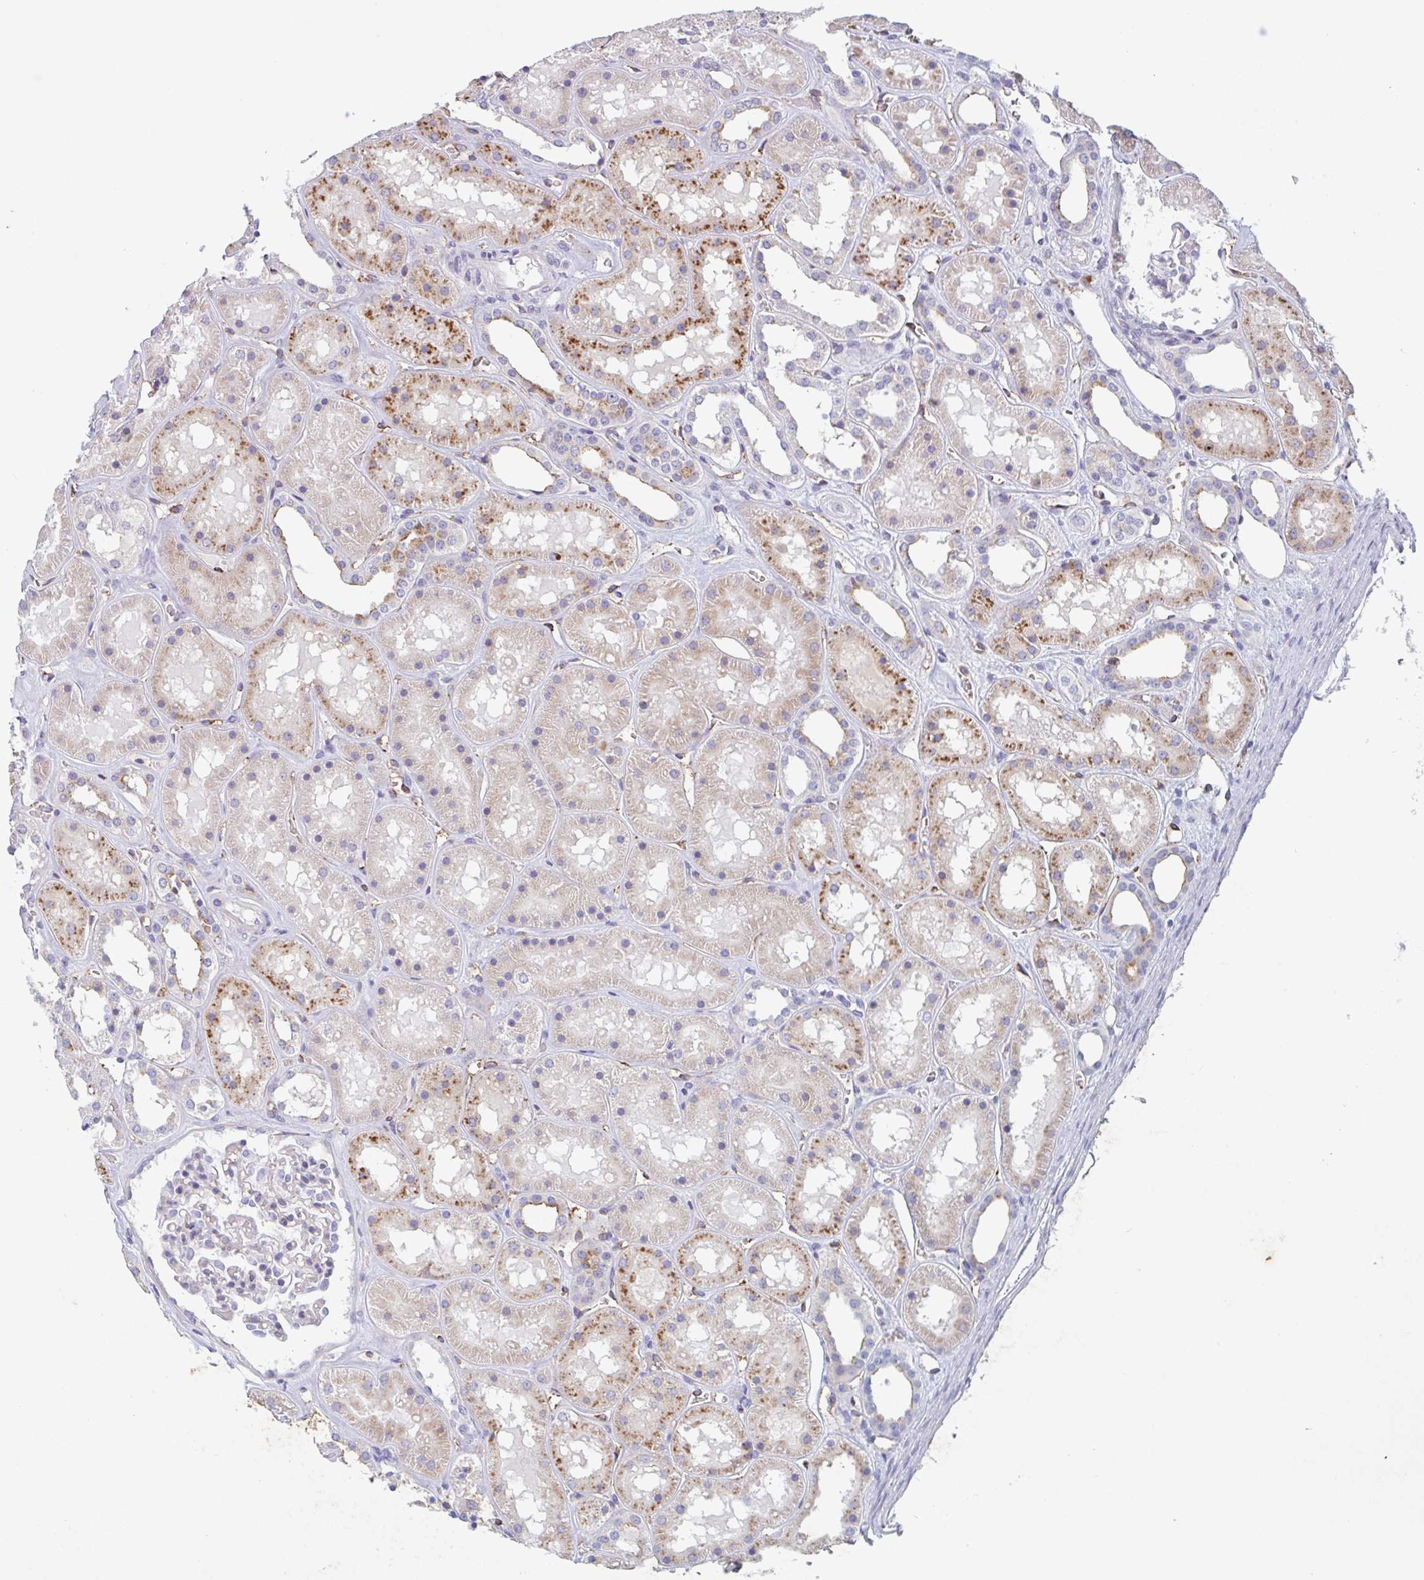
{"staining": {"intensity": "negative", "quantity": "none", "location": "none"}, "tissue": "kidney", "cell_type": "Cells in glomeruli", "image_type": "normal", "snomed": [{"axis": "morphology", "description": "Normal tissue, NOS"}, {"axis": "topography", "description": "Kidney"}], "caption": "DAB immunohistochemical staining of unremarkable human kidney shows no significant positivity in cells in glomeruli. (Stains: DAB immunohistochemistry with hematoxylin counter stain, Microscopy: brightfield microscopy at high magnification).", "gene": "MANBA", "patient": {"sex": "female", "age": 41}}